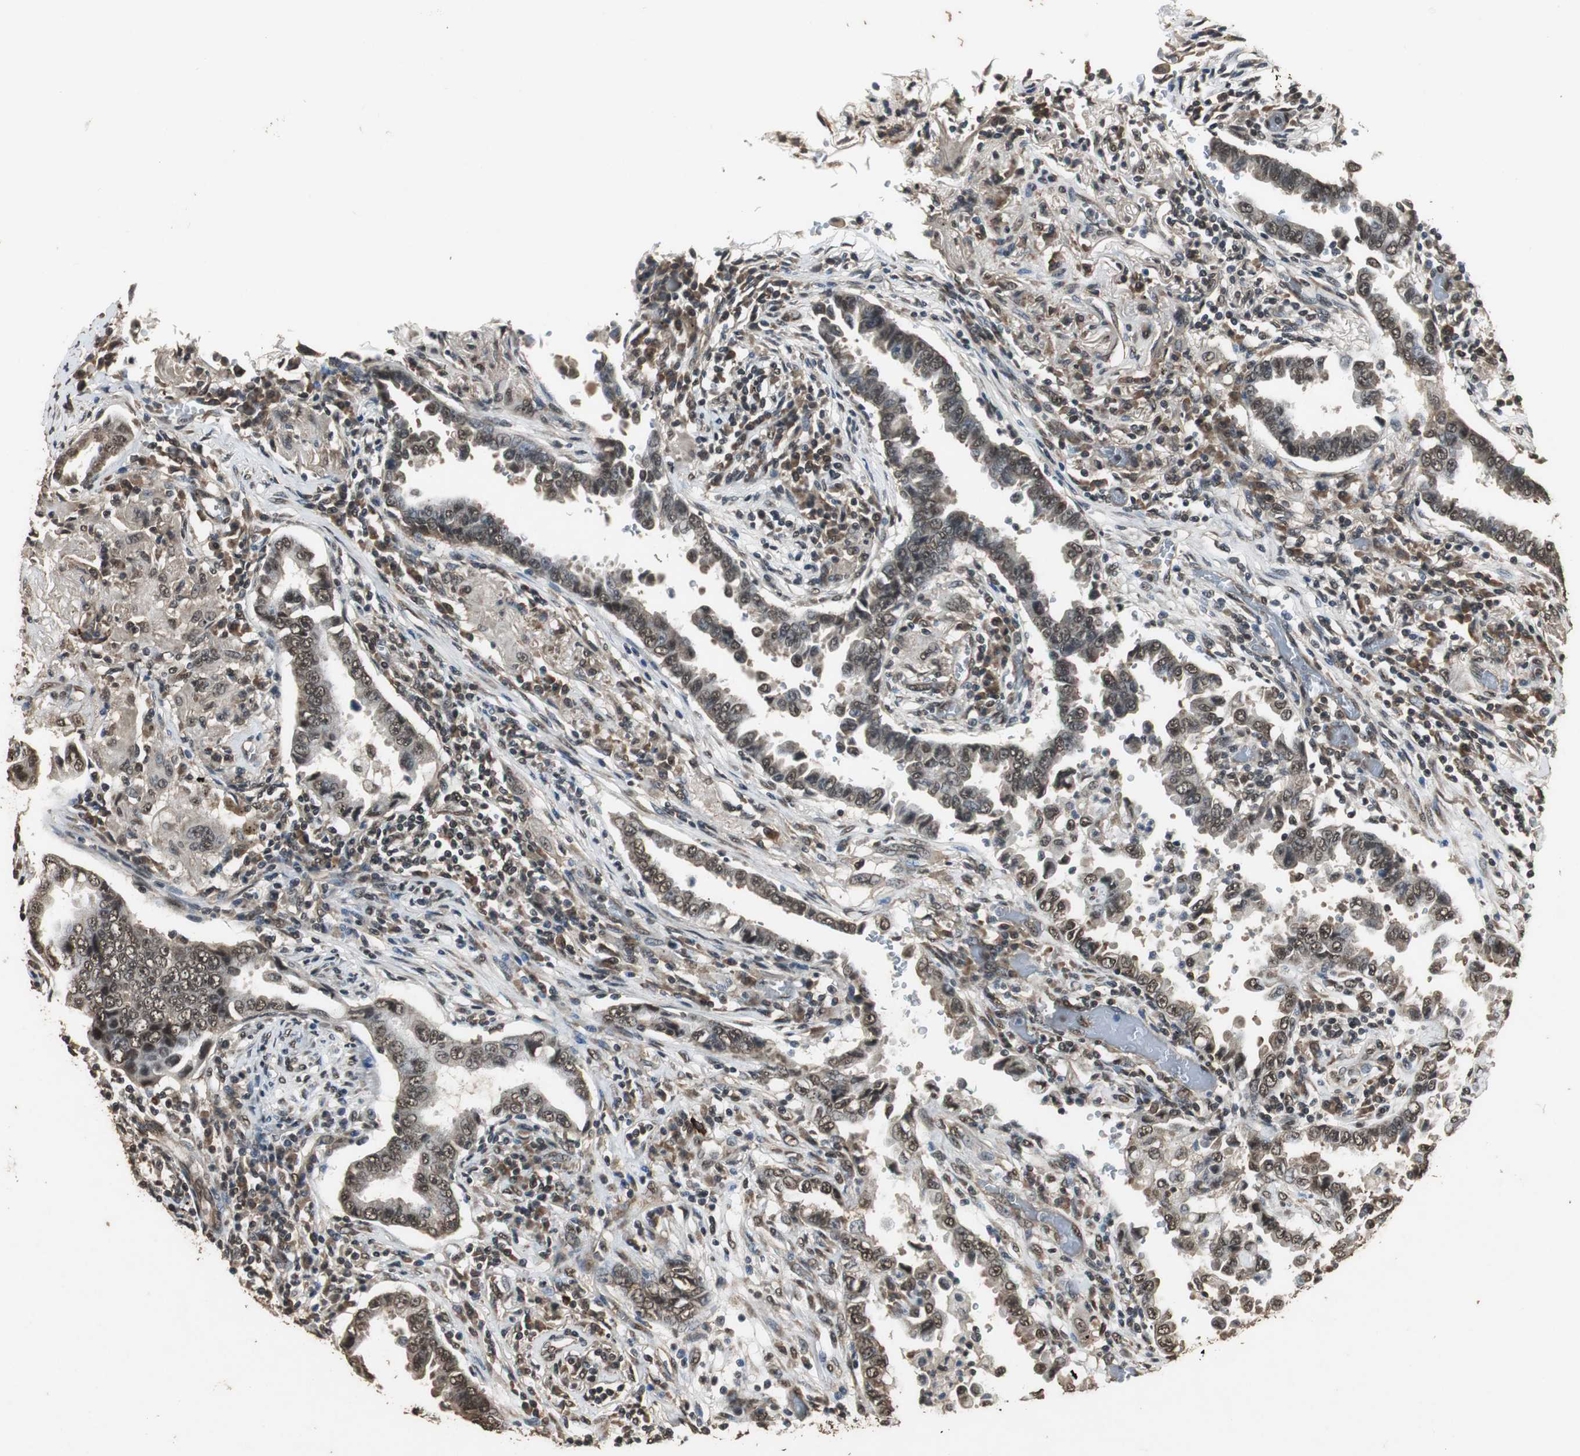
{"staining": {"intensity": "moderate", "quantity": ">75%", "location": "cytoplasmic/membranous,nuclear"}, "tissue": "lung cancer", "cell_type": "Tumor cells", "image_type": "cancer", "snomed": [{"axis": "morphology", "description": "Normal tissue, NOS"}, {"axis": "morphology", "description": "Inflammation, NOS"}, {"axis": "morphology", "description": "Adenocarcinoma, NOS"}, {"axis": "topography", "description": "Lung"}], "caption": "IHC image of neoplastic tissue: lung cancer stained using immunohistochemistry (IHC) demonstrates medium levels of moderate protein expression localized specifically in the cytoplasmic/membranous and nuclear of tumor cells, appearing as a cytoplasmic/membranous and nuclear brown color.", "gene": "PPP1R13B", "patient": {"sex": "female", "age": 64}}